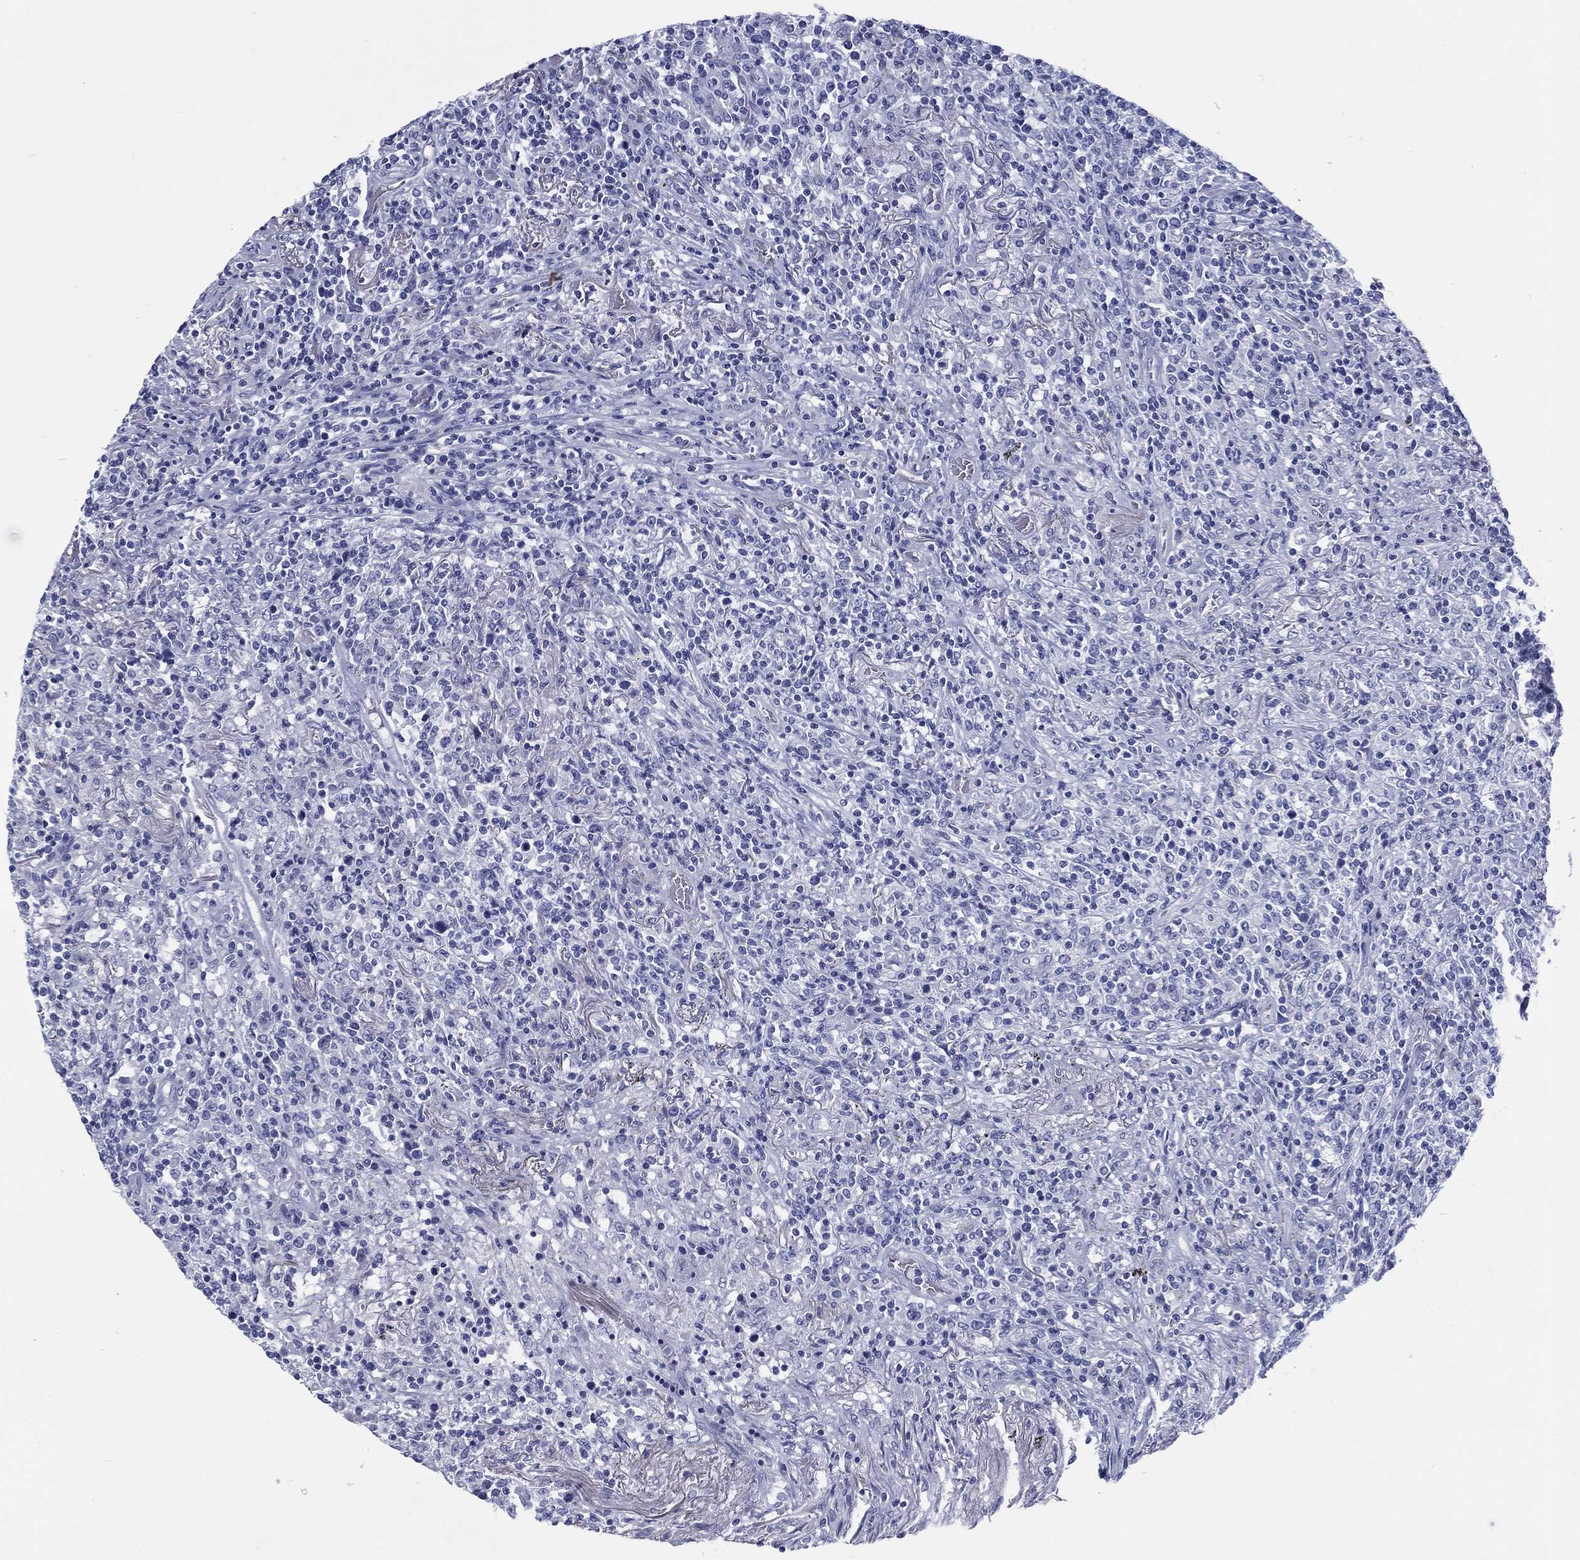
{"staining": {"intensity": "negative", "quantity": "none", "location": "none"}, "tissue": "lymphoma", "cell_type": "Tumor cells", "image_type": "cancer", "snomed": [{"axis": "morphology", "description": "Malignant lymphoma, non-Hodgkin's type, High grade"}, {"axis": "topography", "description": "Lung"}], "caption": "Photomicrograph shows no significant protein positivity in tumor cells of high-grade malignant lymphoma, non-Hodgkin's type.", "gene": "RSPH4A", "patient": {"sex": "male", "age": 79}}